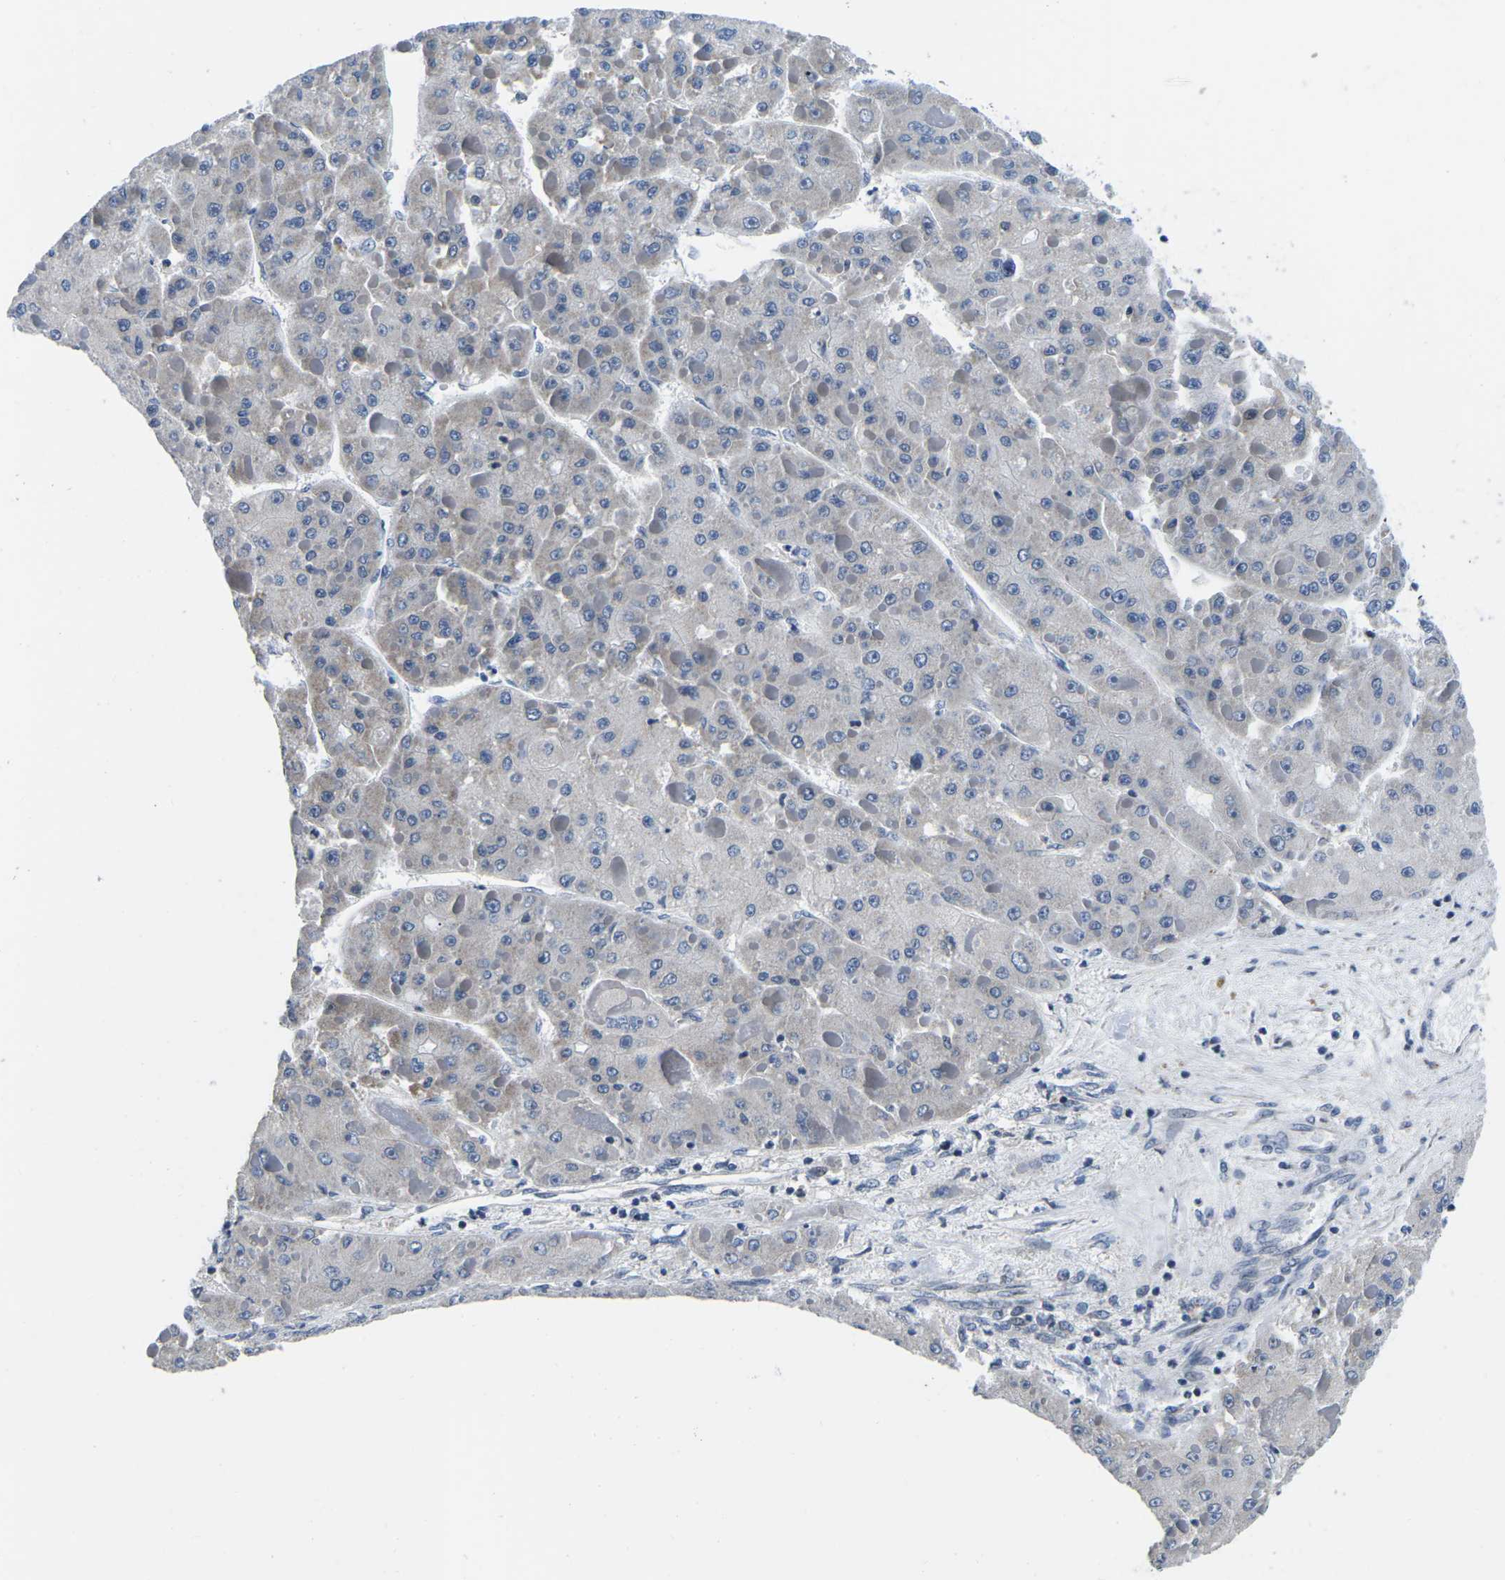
{"staining": {"intensity": "negative", "quantity": "none", "location": "none"}, "tissue": "liver cancer", "cell_type": "Tumor cells", "image_type": "cancer", "snomed": [{"axis": "morphology", "description": "Carcinoma, Hepatocellular, NOS"}, {"axis": "topography", "description": "Liver"}], "caption": "Immunohistochemistry (IHC) histopathology image of neoplastic tissue: liver cancer (hepatocellular carcinoma) stained with DAB (3,3'-diaminobenzidine) exhibits no significant protein expression in tumor cells.", "gene": "CDC73", "patient": {"sex": "female", "age": 73}}